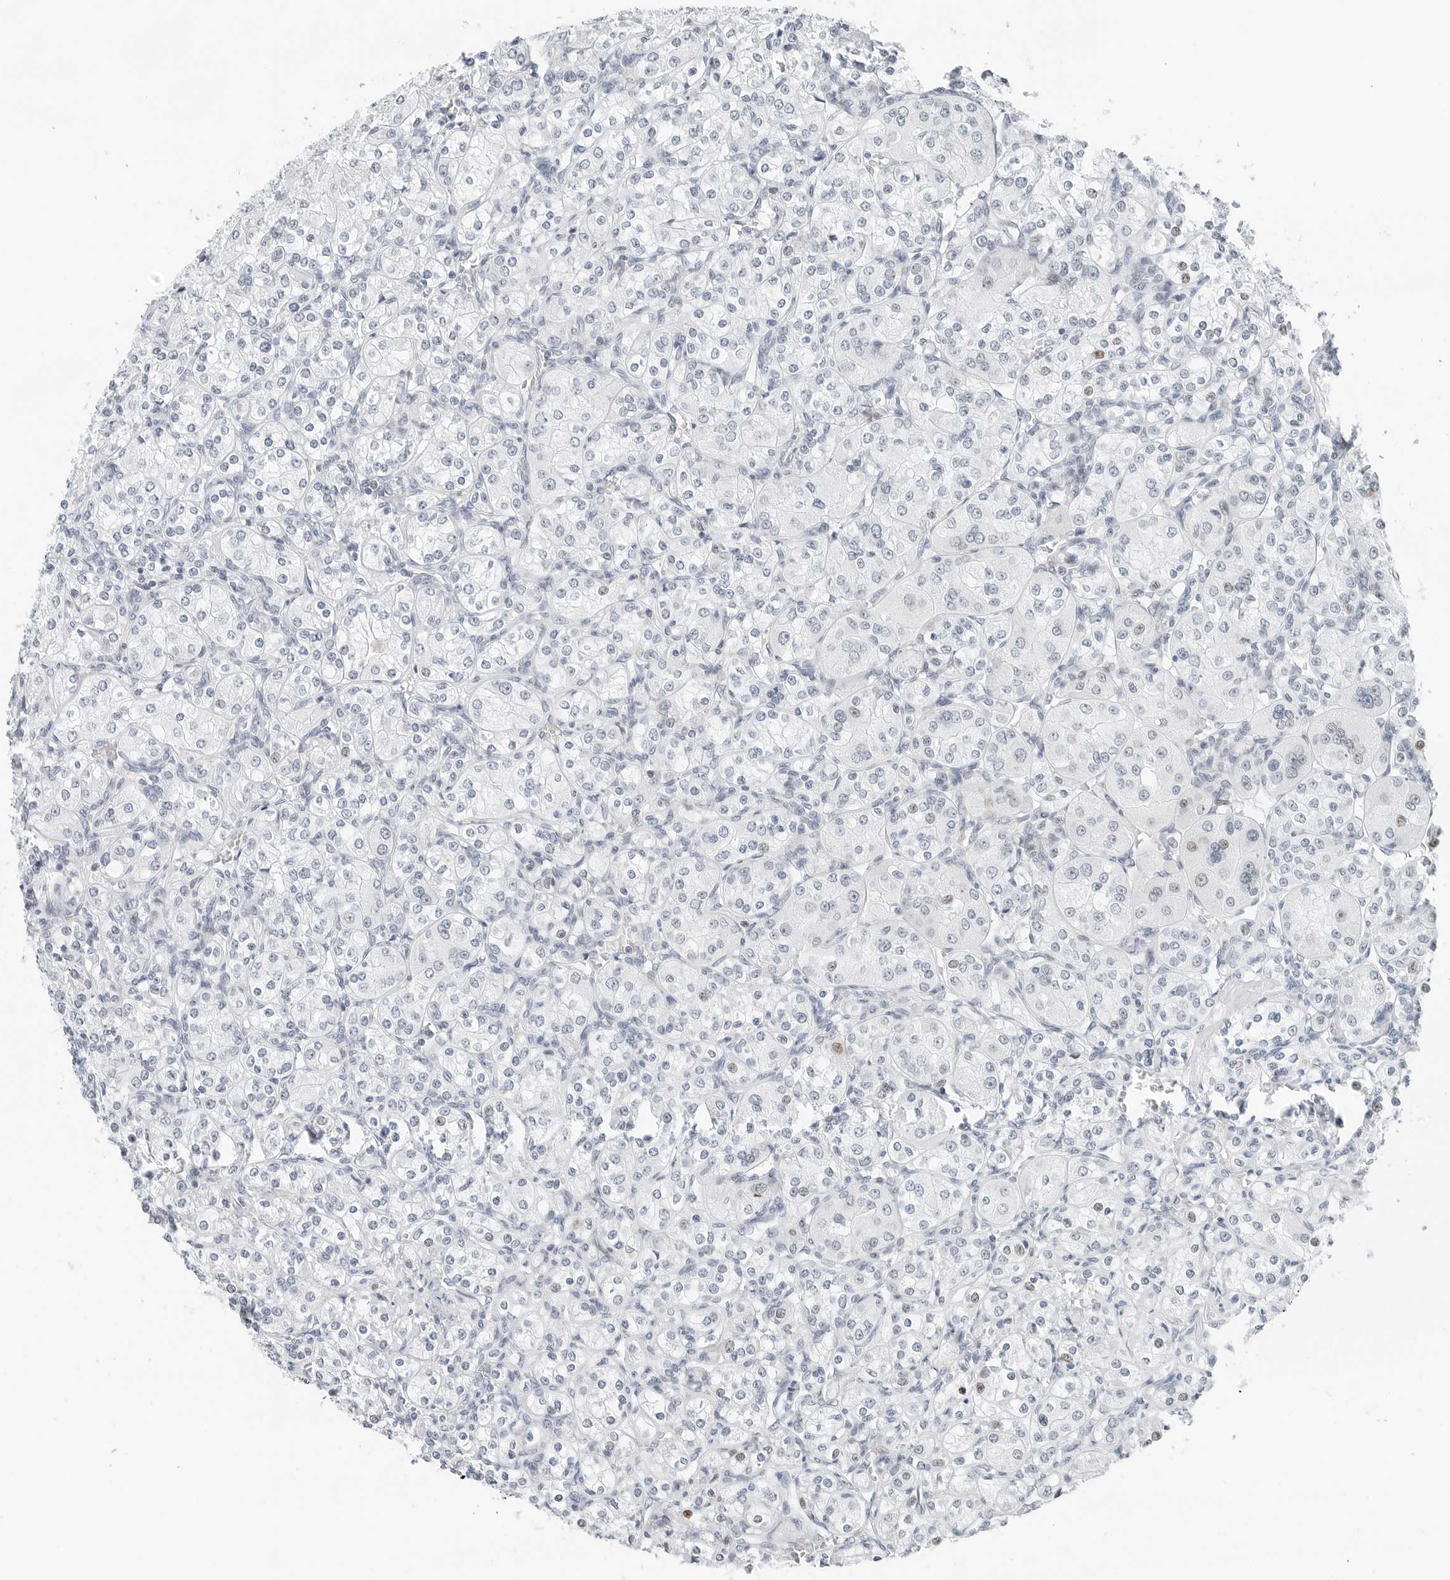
{"staining": {"intensity": "negative", "quantity": "none", "location": "none"}, "tissue": "renal cancer", "cell_type": "Tumor cells", "image_type": "cancer", "snomed": [{"axis": "morphology", "description": "Adenocarcinoma, NOS"}, {"axis": "topography", "description": "Kidney"}], "caption": "There is no significant expression in tumor cells of renal cancer. Brightfield microscopy of IHC stained with DAB (3,3'-diaminobenzidine) (brown) and hematoxylin (blue), captured at high magnification.", "gene": "NTMT2", "patient": {"sex": "male", "age": 77}}